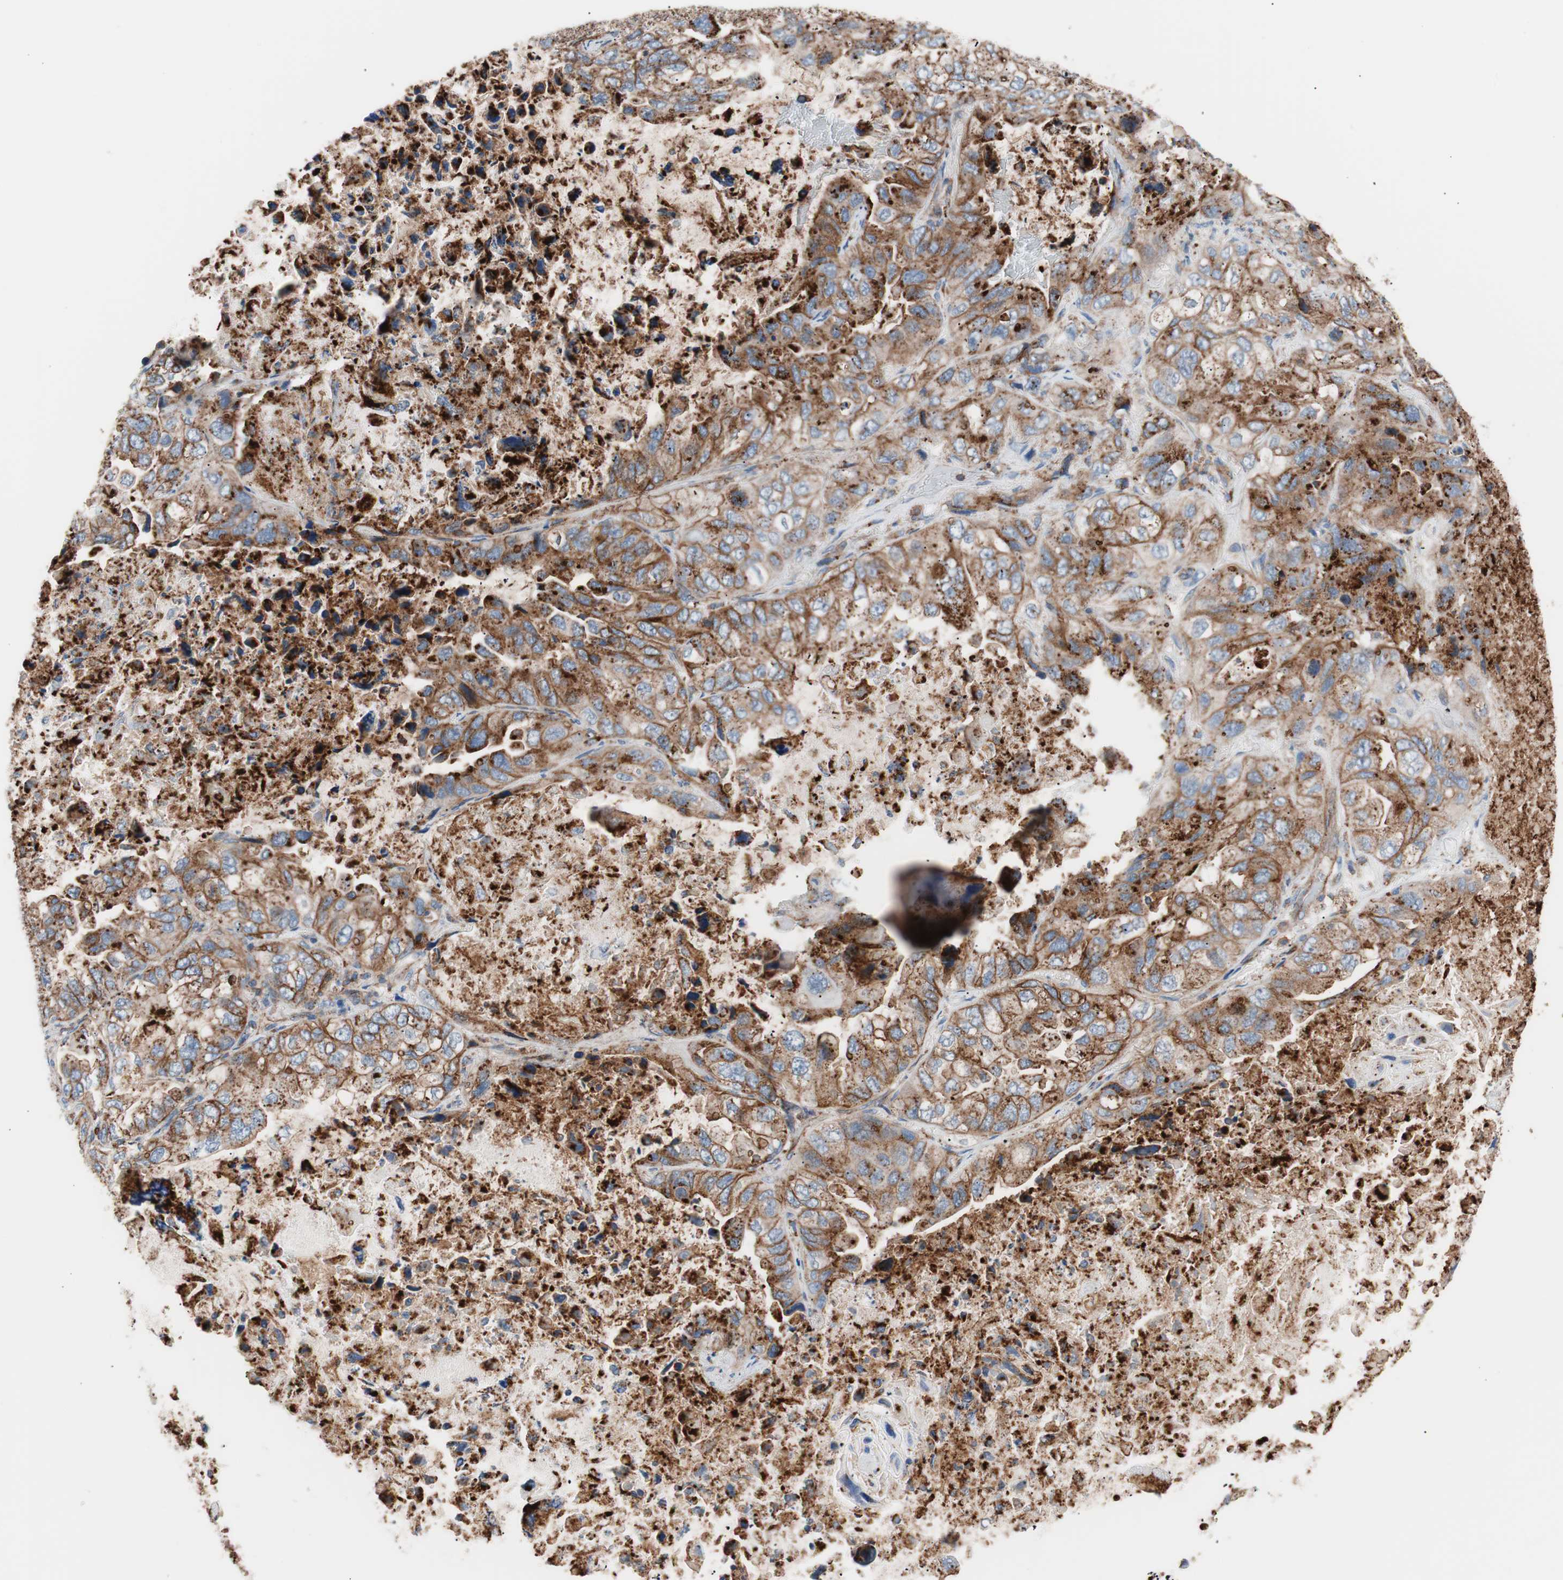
{"staining": {"intensity": "strong", "quantity": ">75%", "location": "cytoplasmic/membranous"}, "tissue": "lung cancer", "cell_type": "Tumor cells", "image_type": "cancer", "snomed": [{"axis": "morphology", "description": "Squamous cell carcinoma, NOS"}, {"axis": "topography", "description": "Lung"}], "caption": "Immunohistochemistry (IHC) image of neoplastic tissue: human lung cancer (squamous cell carcinoma) stained using immunohistochemistry demonstrates high levels of strong protein expression localized specifically in the cytoplasmic/membranous of tumor cells, appearing as a cytoplasmic/membranous brown color.", "gene": "FLOT2", "patient": {"sex": "female", "age": 73}}